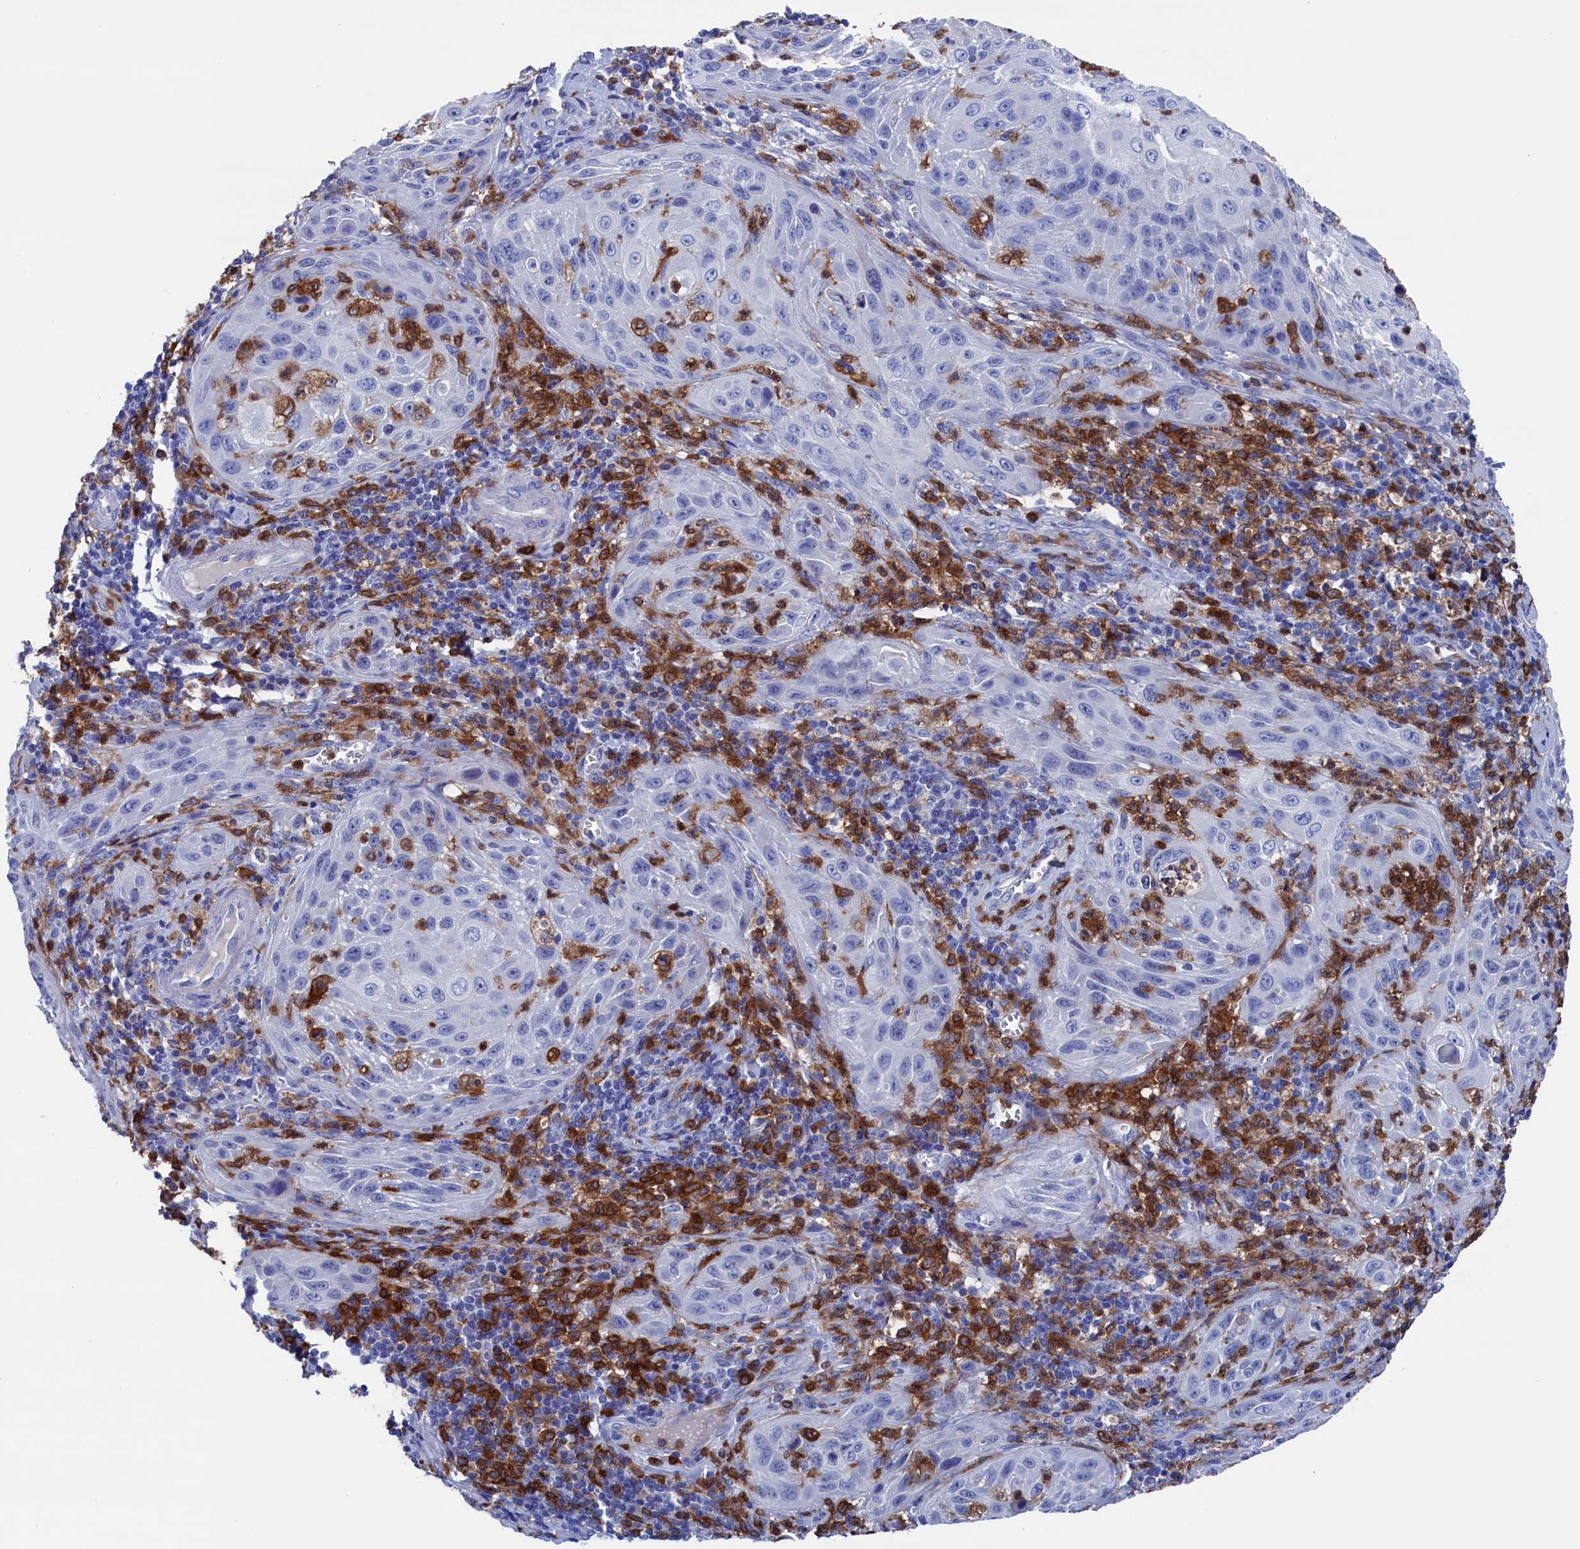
{"staining": {"intensity": "negative", "quantity": "none", "location": "none"}, "tissue": "cervical cancer", "cell_type": "Tumor cells", "image_type": "cancer", "snomed": [{"axis": "morphology", "description": "Squamous cell carcinoma, NOS"}, {"axis": "topography", "description": "Cervix"}], "caption": "The micrograph exhibits no staining of tumor cells in cervical cancer (squamous cell carcinoma).", "gene": "TYROBP", "patient": {"sex": "female", "age": 42}}